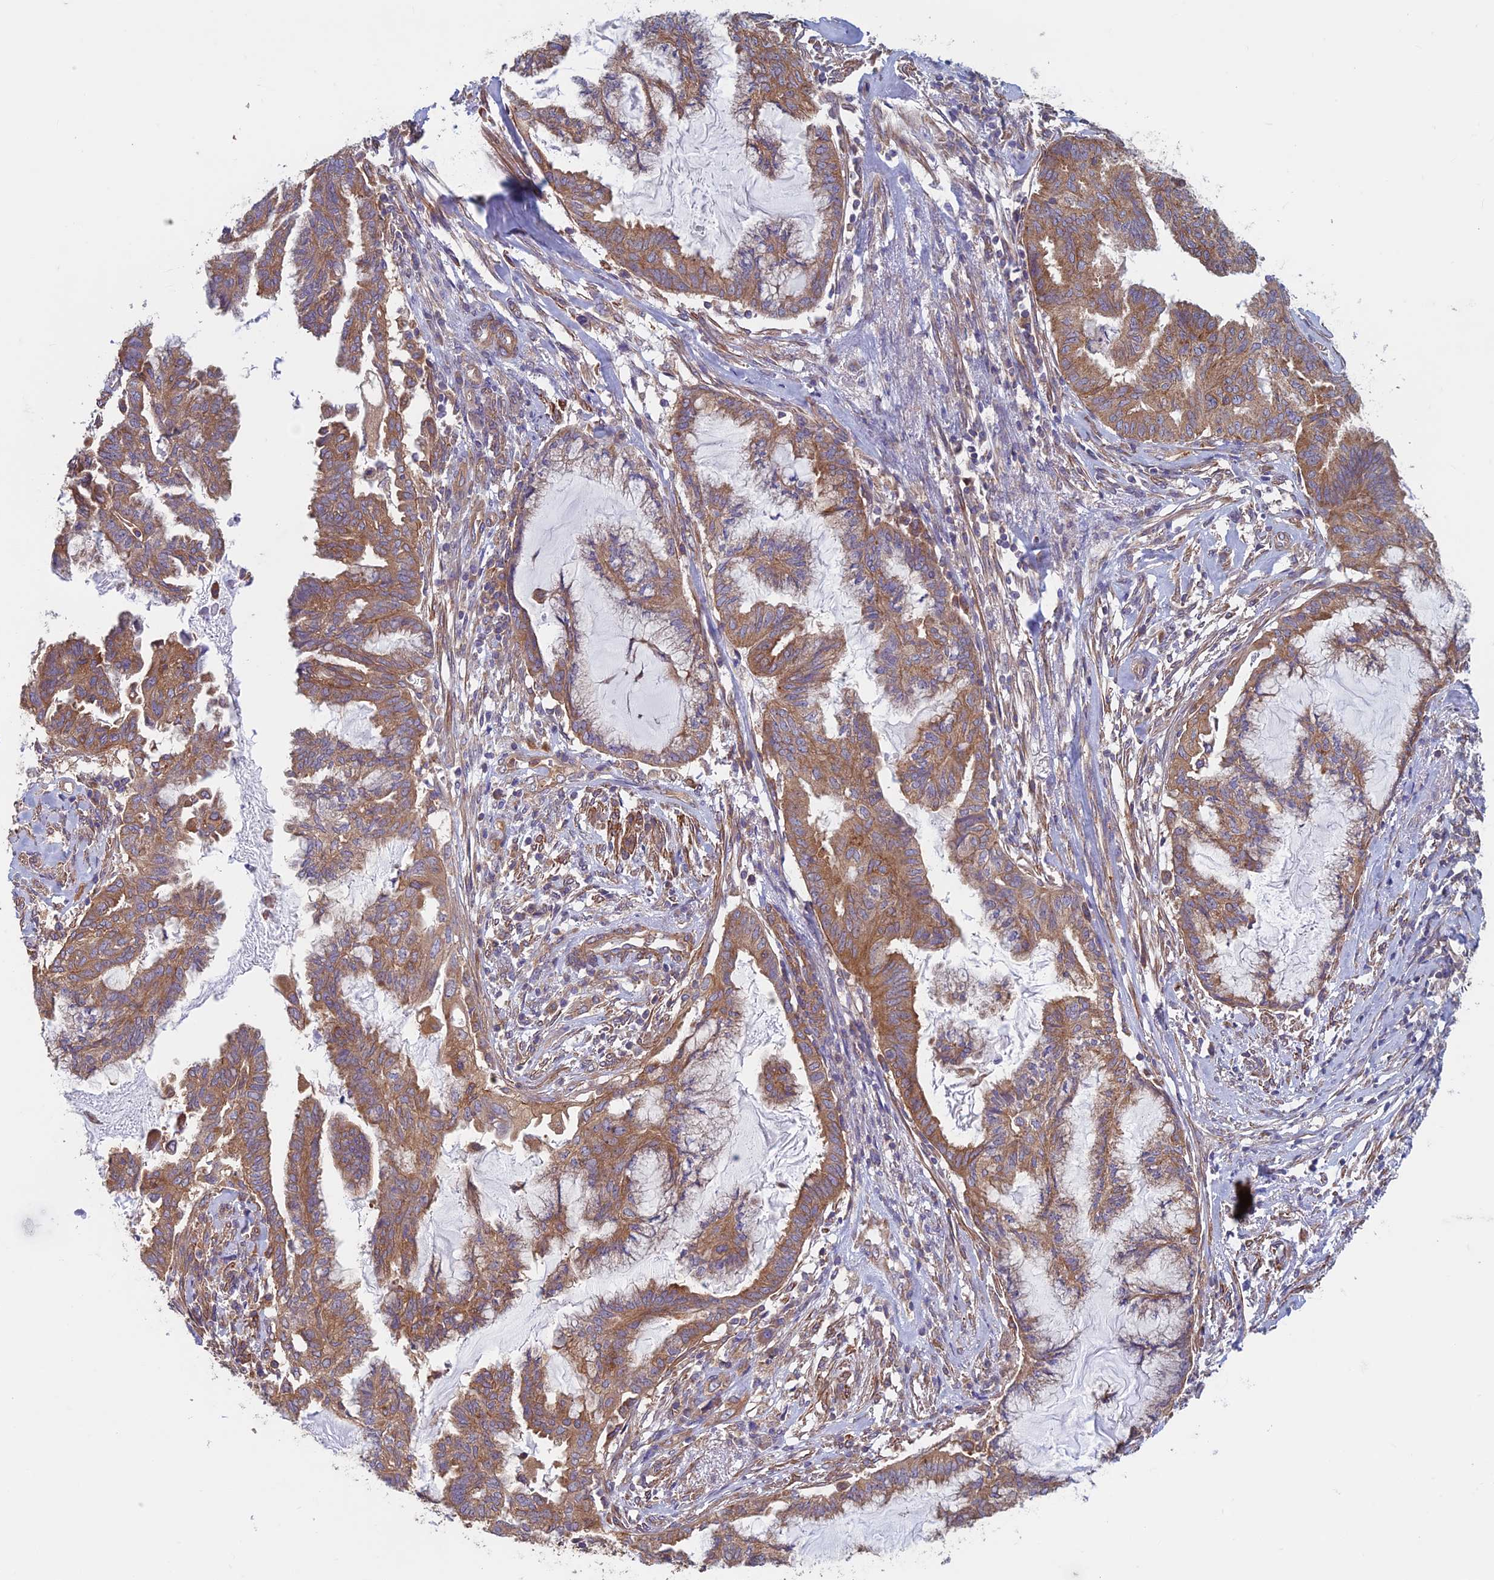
{"staining": {"intensity": "moderate", "quantity": ">75%", "location": "cytoplasmic/membranous"}, "tissue": "endometrial cancer", "cell_type": "Tumor cells", "image_type": "cancer", "snomed": [{"axis": "morphology", "description": "Adenocarcinoma, NOS"}, {"axis": "topography", "description": "Endometrium"}], "caption": "High-magnification brightfield microscopy of adenocarcinoma (endometrial) stained with DAB (3,3'-diaminobenzidine) (brown) and counterstained with hematoxylin (blue). tumor cells exhibit moderate cytoplasmic/membranous expression is appreciated in approximately>75% of cells.", "gene": "DNM1L", "patient": {"sex": "female", "age": 86}}